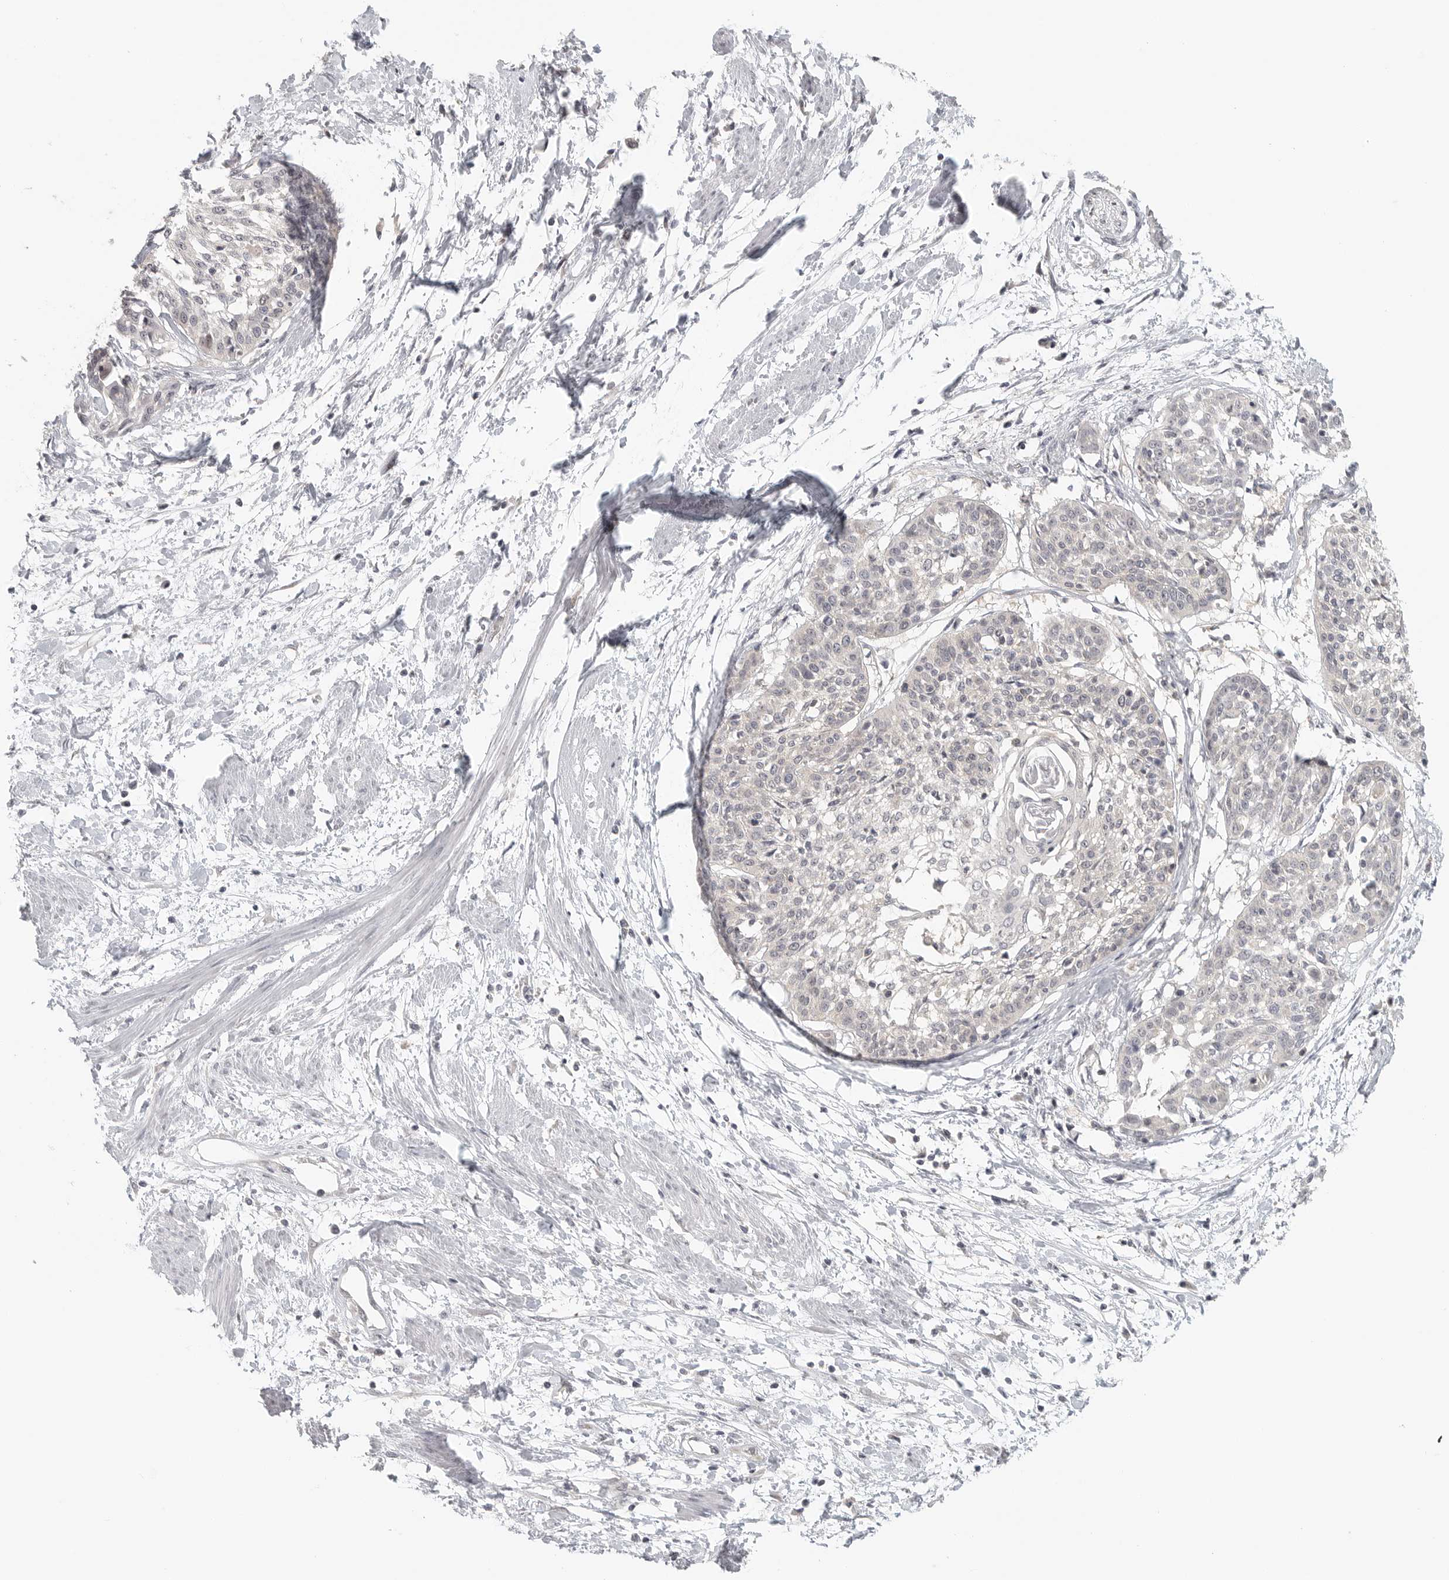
{"staining": {"intensity": "negative", "quantity": "none", "location": "none"}, "tissue": "cervical cancer", "cell_type": "Tumor cells", "image_type": "cancer", "snomed": [{"axis": "morphology", "description": "Squamous cell carcinoma, NOS"}, {"axis": "topography", "description": "Cervix"}], "caption": "Micrograph shows no significant protein expression in tumor cells of squamous cell carcinoma (cervical).", "gene": "HDAC6", "patient": {"sex": "female", "age": 57}}